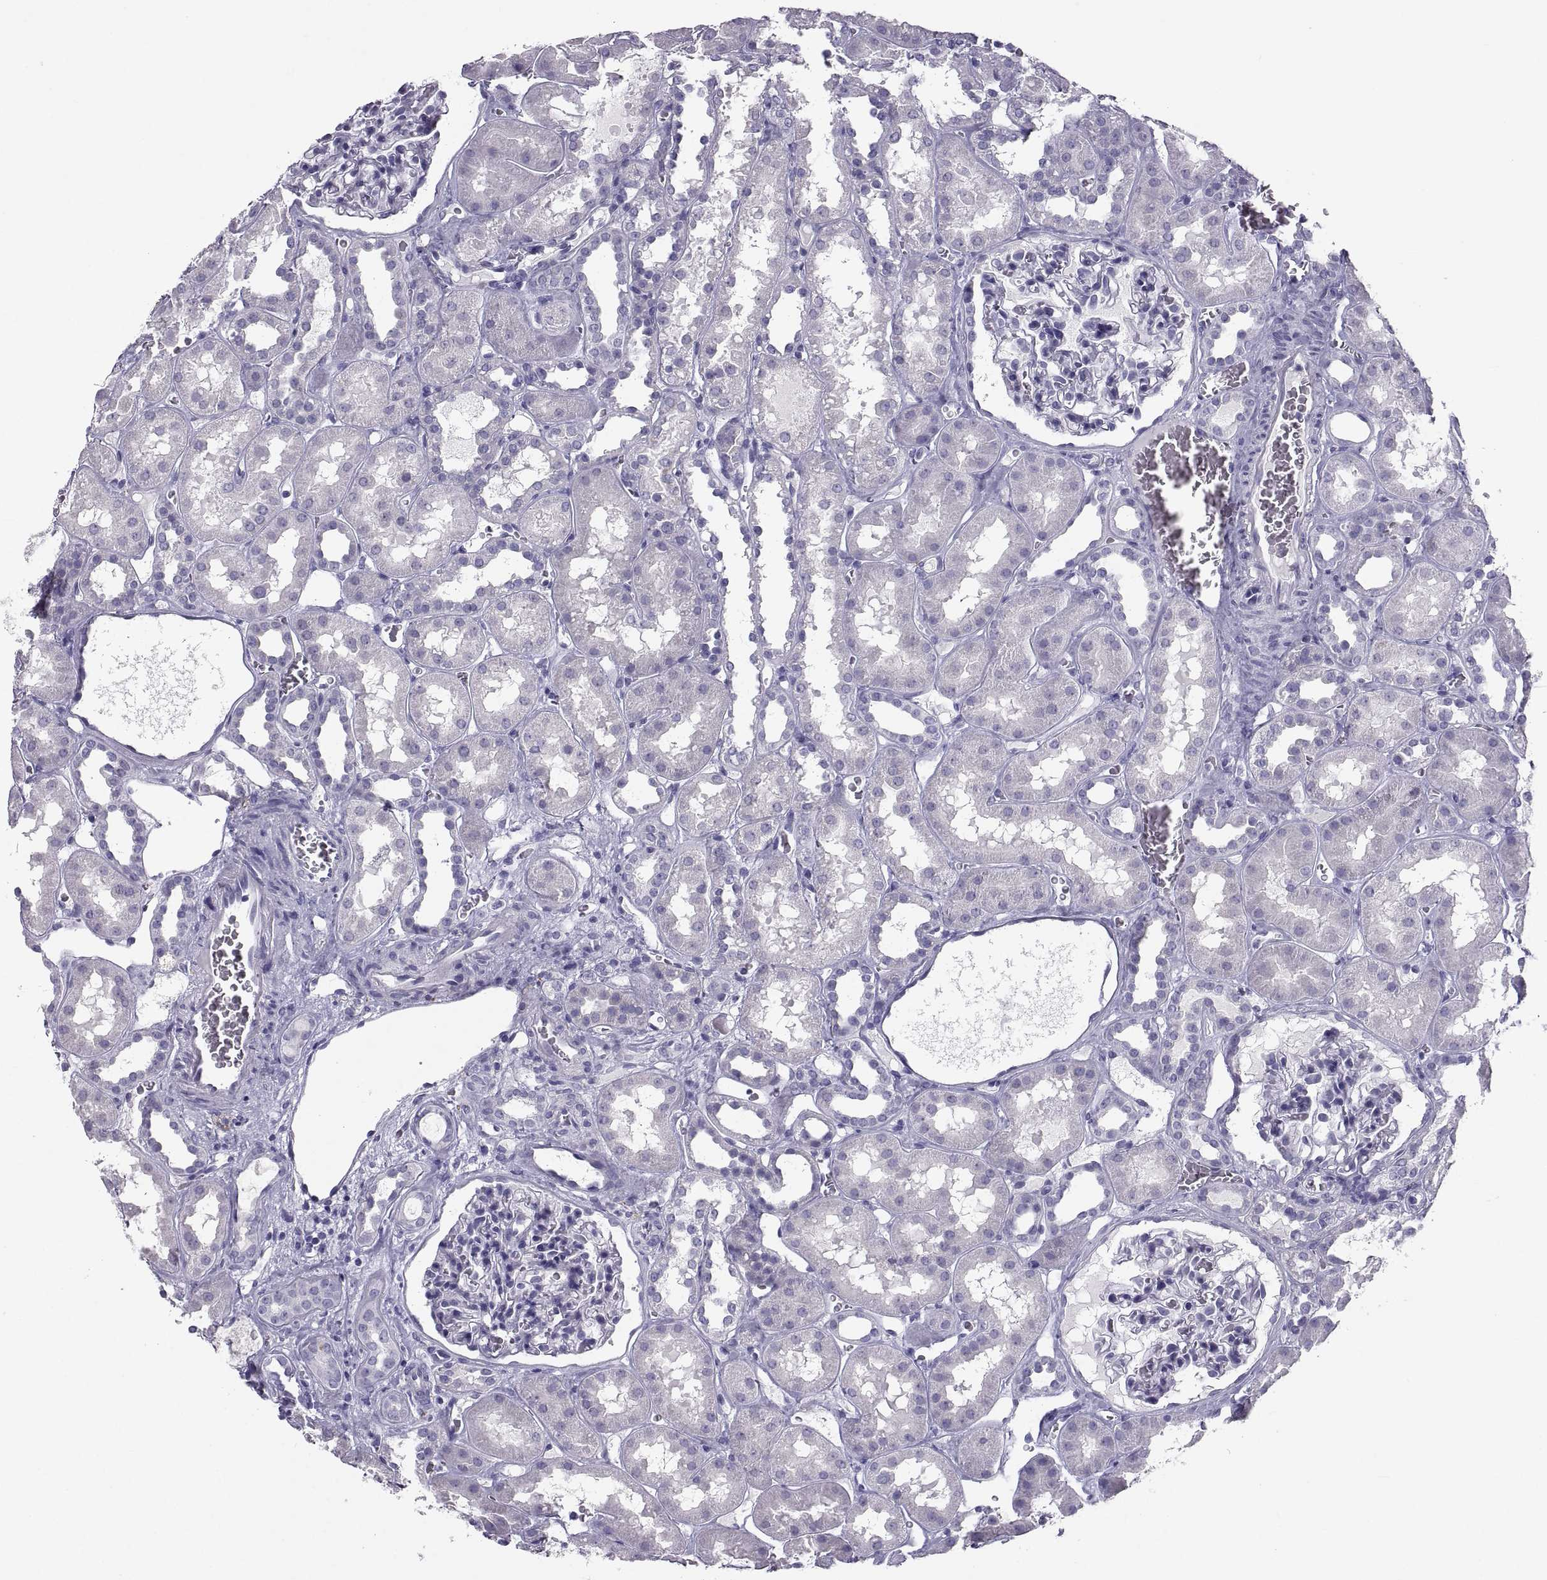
{"staining": {"intensity": "negative", "quantity": "none", "location": "none"}, "tissue": "kidney", "cell_type": "Cells in glomeruli", "image_type": "normal", "snomed": [{"axis": "morphology", "description": "Normal tissue, NOS"}, {"axis": "topography", "description": "Kidney"}], "caption": "This is a micrograph of immunohistochemistry staining of normal kidney, which shows no positivity in cells in glomeruli.", "gene": "PCSK1N", "patient": {"sex": "female", "age": 41}}